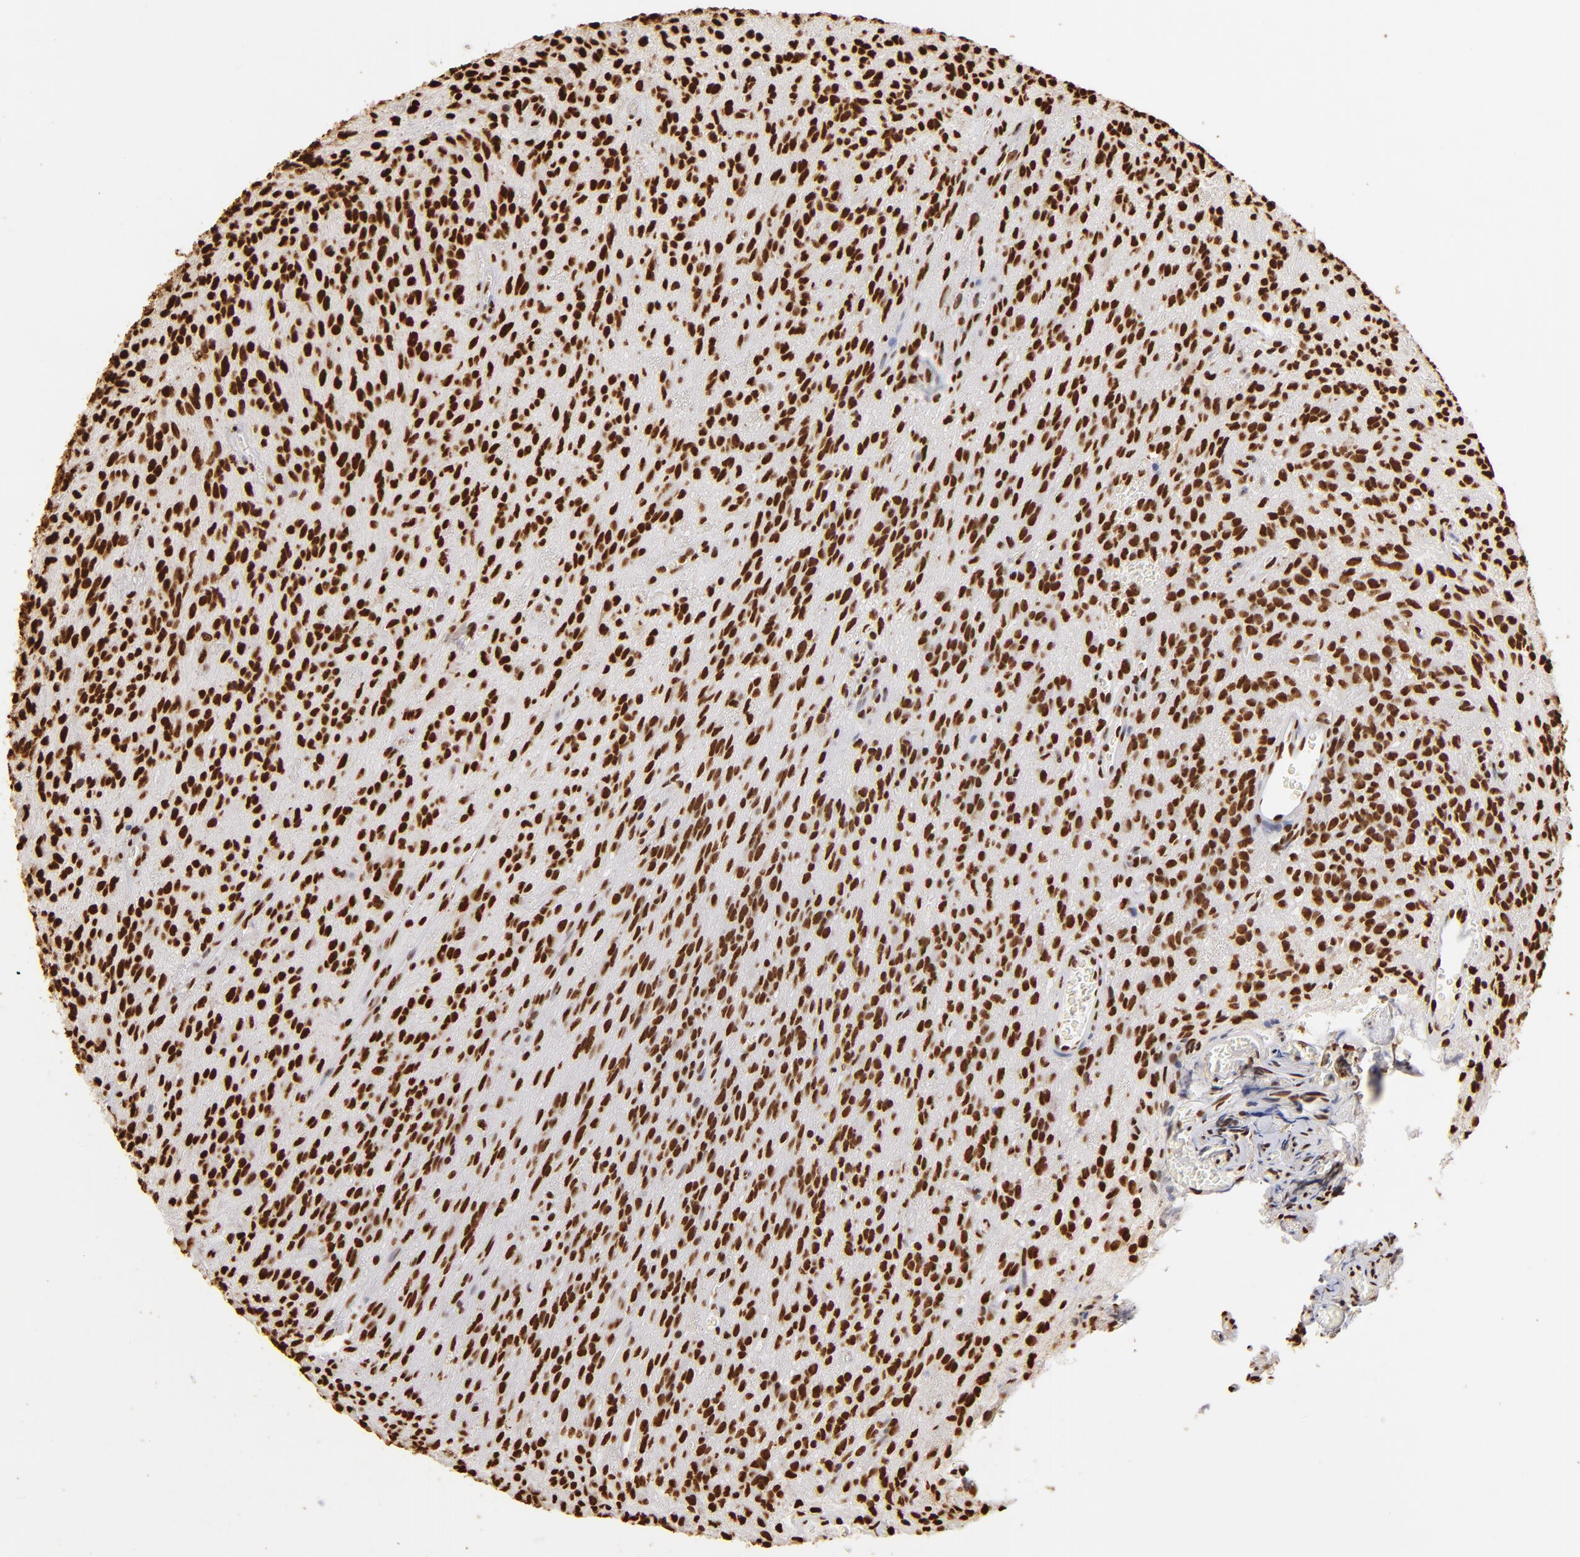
{"staining": {"intensity": "strong", "quantity": ">75%", "location": "nuclear"}, "tissue": "glioma", "cell_type": "Tumor cells", "image_type": "cancer", "snomed": [{"axis": "morphology", "description": "Glioma, malignant, Low grade"}, {"axis": "topography", "description": "Brain"}], "caption": "About >75% of tumor cells in malignant glioma (low-grade) demonstrate strong nuclear protein expression as visualized by brown immunohistochemical staining.", "gene": "ILF3", "patient": {"sex": "female", "age": 15}}